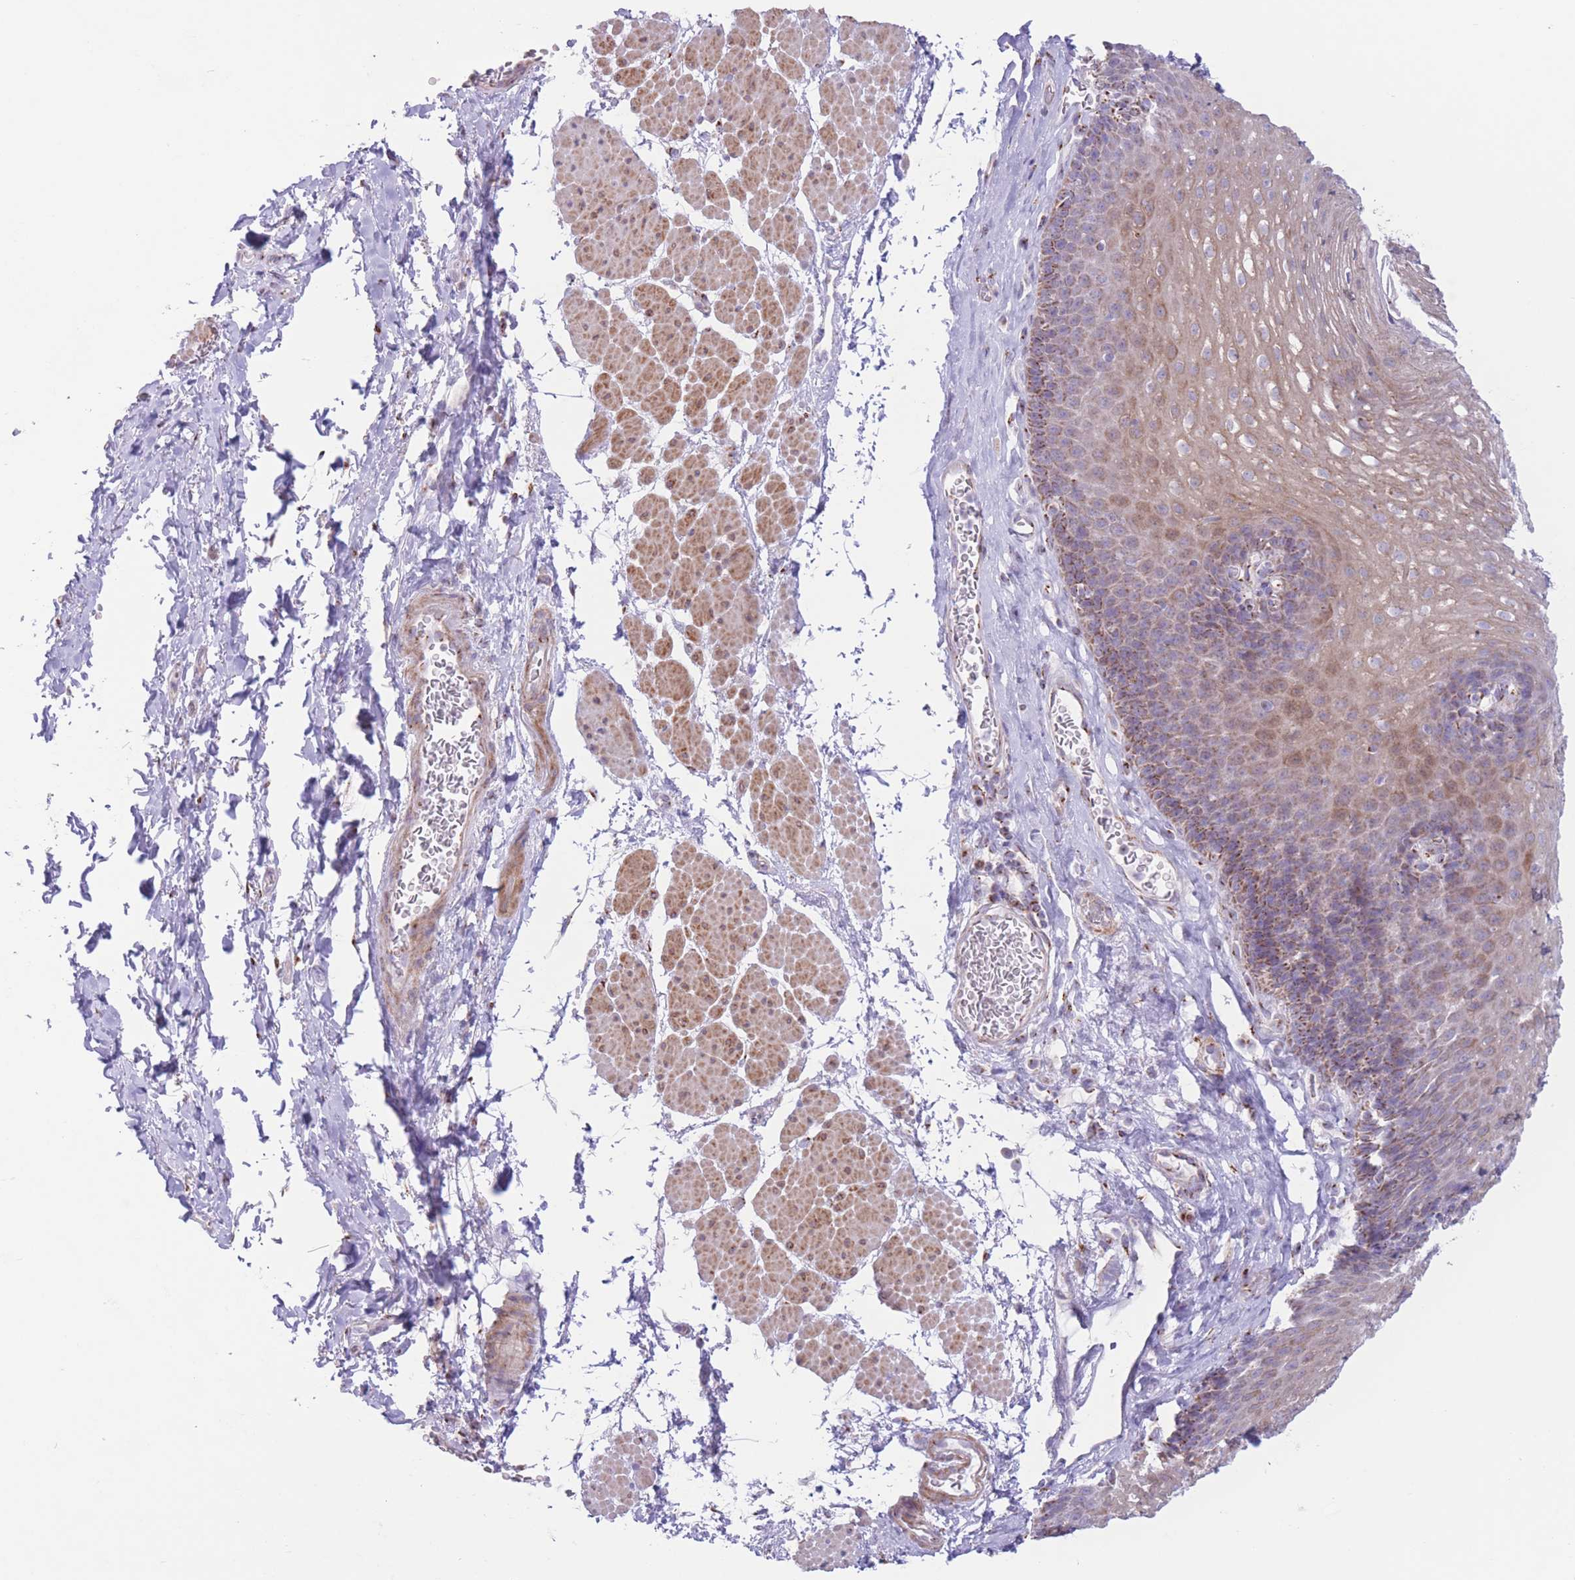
{"staining": {"intensity": "moderate", "quantity": "25%-75%", "location": "cytoplasmic/membranous"}, "tissue": "esophagus", "cell_type": "Squamous epithelial cells", "image_type": "normal", "snomed": [{"axis": "morphology", "description": "Normal tissue, NOS"}, {"axis": "topography", "description": "Esophagus"}], "caption": "Approximately 25%-75% of squamous epithelial cells in unremarkable human esophagus exhibit moderate cytoplasmic/membranous protein staining as visualized by brown immunohistochemical staining.", "gene": "MPND", "patient": {"sex": "female", "age": 66}}